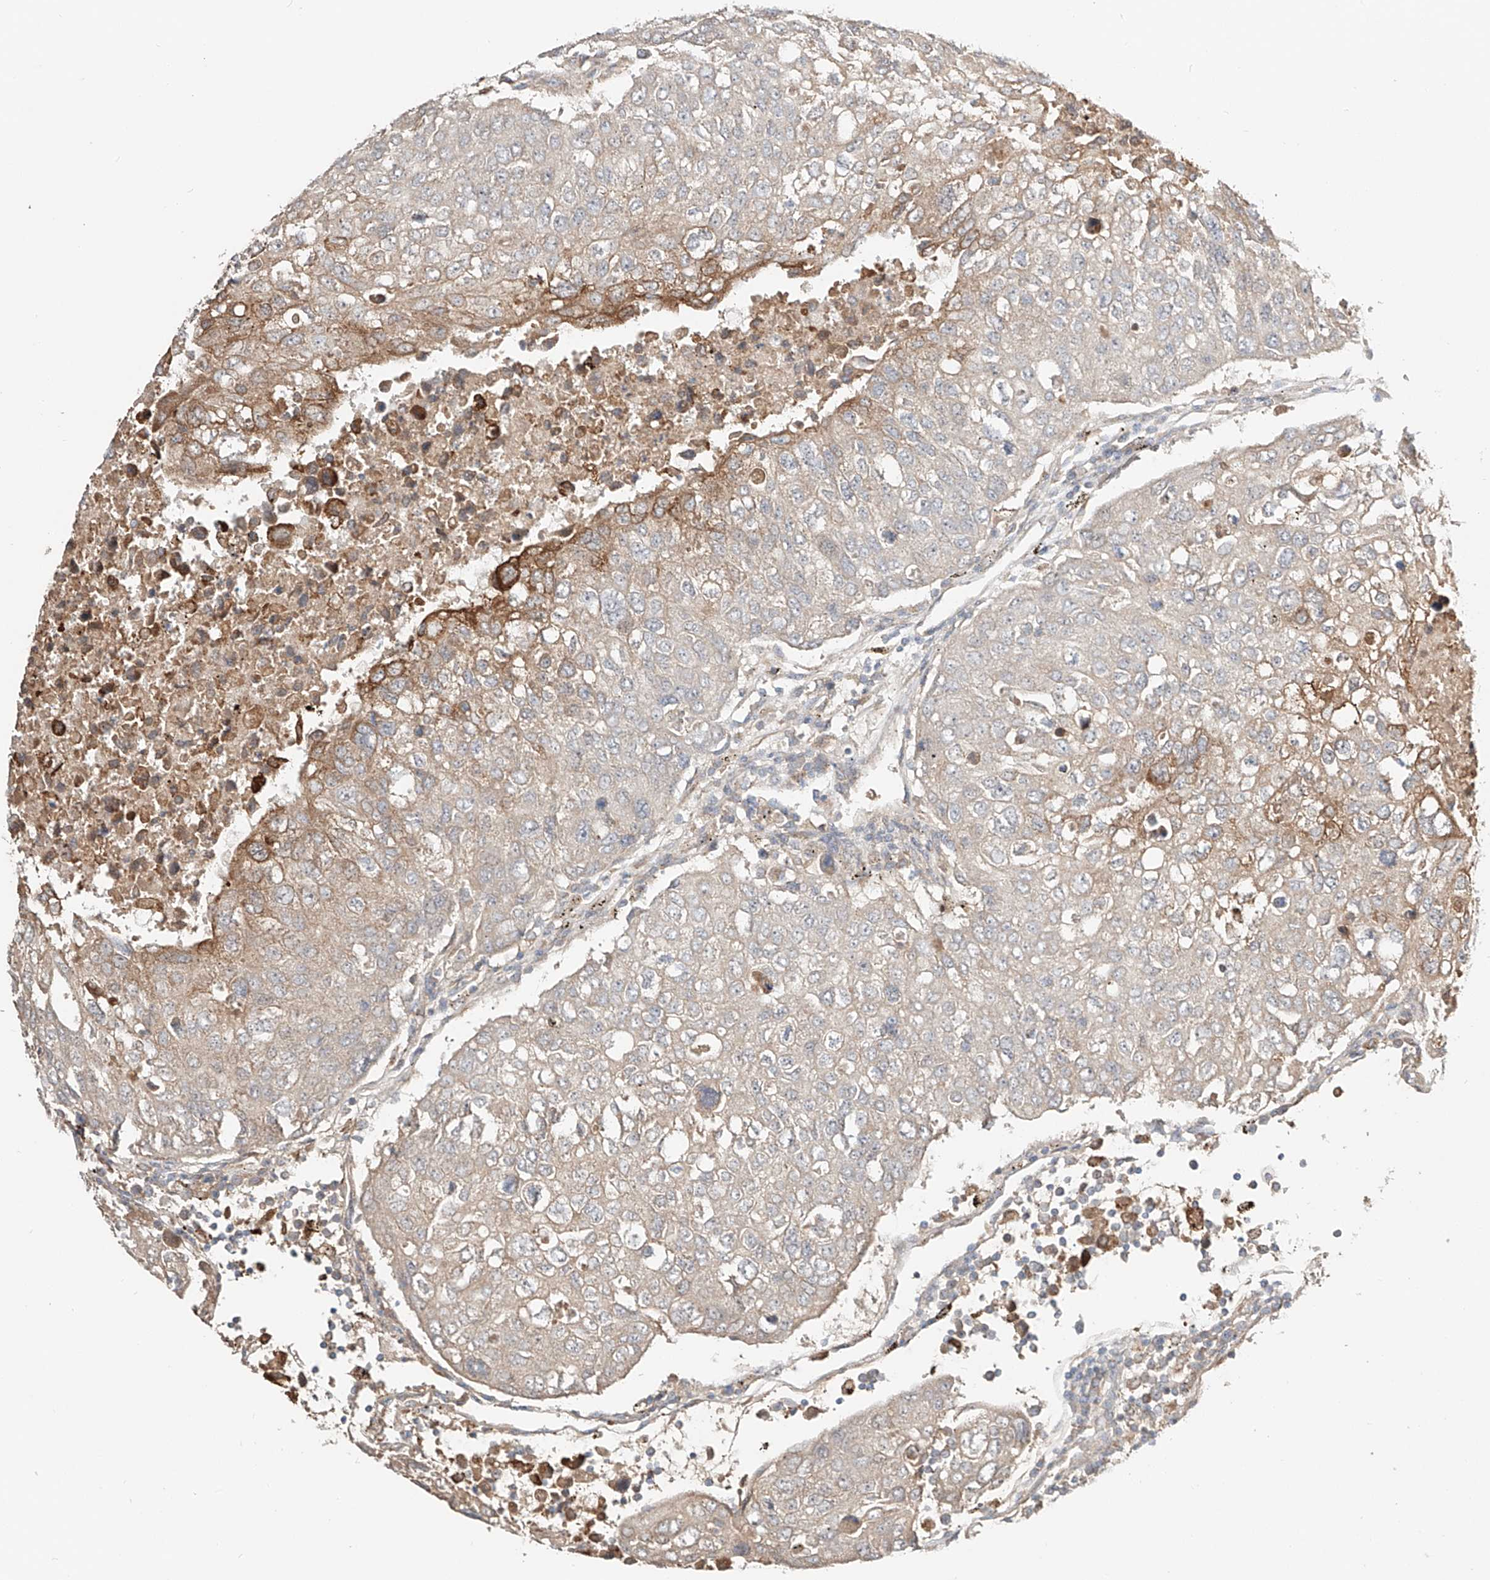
{"staining": {"intensity": "moderate", "quantity": "25%-75%", "location": "cytoplasmic/membranous"}, "tissue": "urothelial cancer", "cell_type": "Tumor cells", "image_type": "cancer", "snomed": [{"axis": "morphology", "description": "Urothelial carcinoma, High grade"}, {"axis": "topography", "description": "Lymph node"}, {"axis": "topography", "description": "Urinary bladder"}], "caption": "Tumor cells display medium levels of moderate cytoplasmic/membranous staining in approximately 25%-75% of cells in human urothelial cancer. (DAB (3,3'-diaminobenzidine) IHC, brown staining for protein, blue staining for nuclei).", "gene": "ERO1A", "patient": {"sex": "male", "age": 51}}